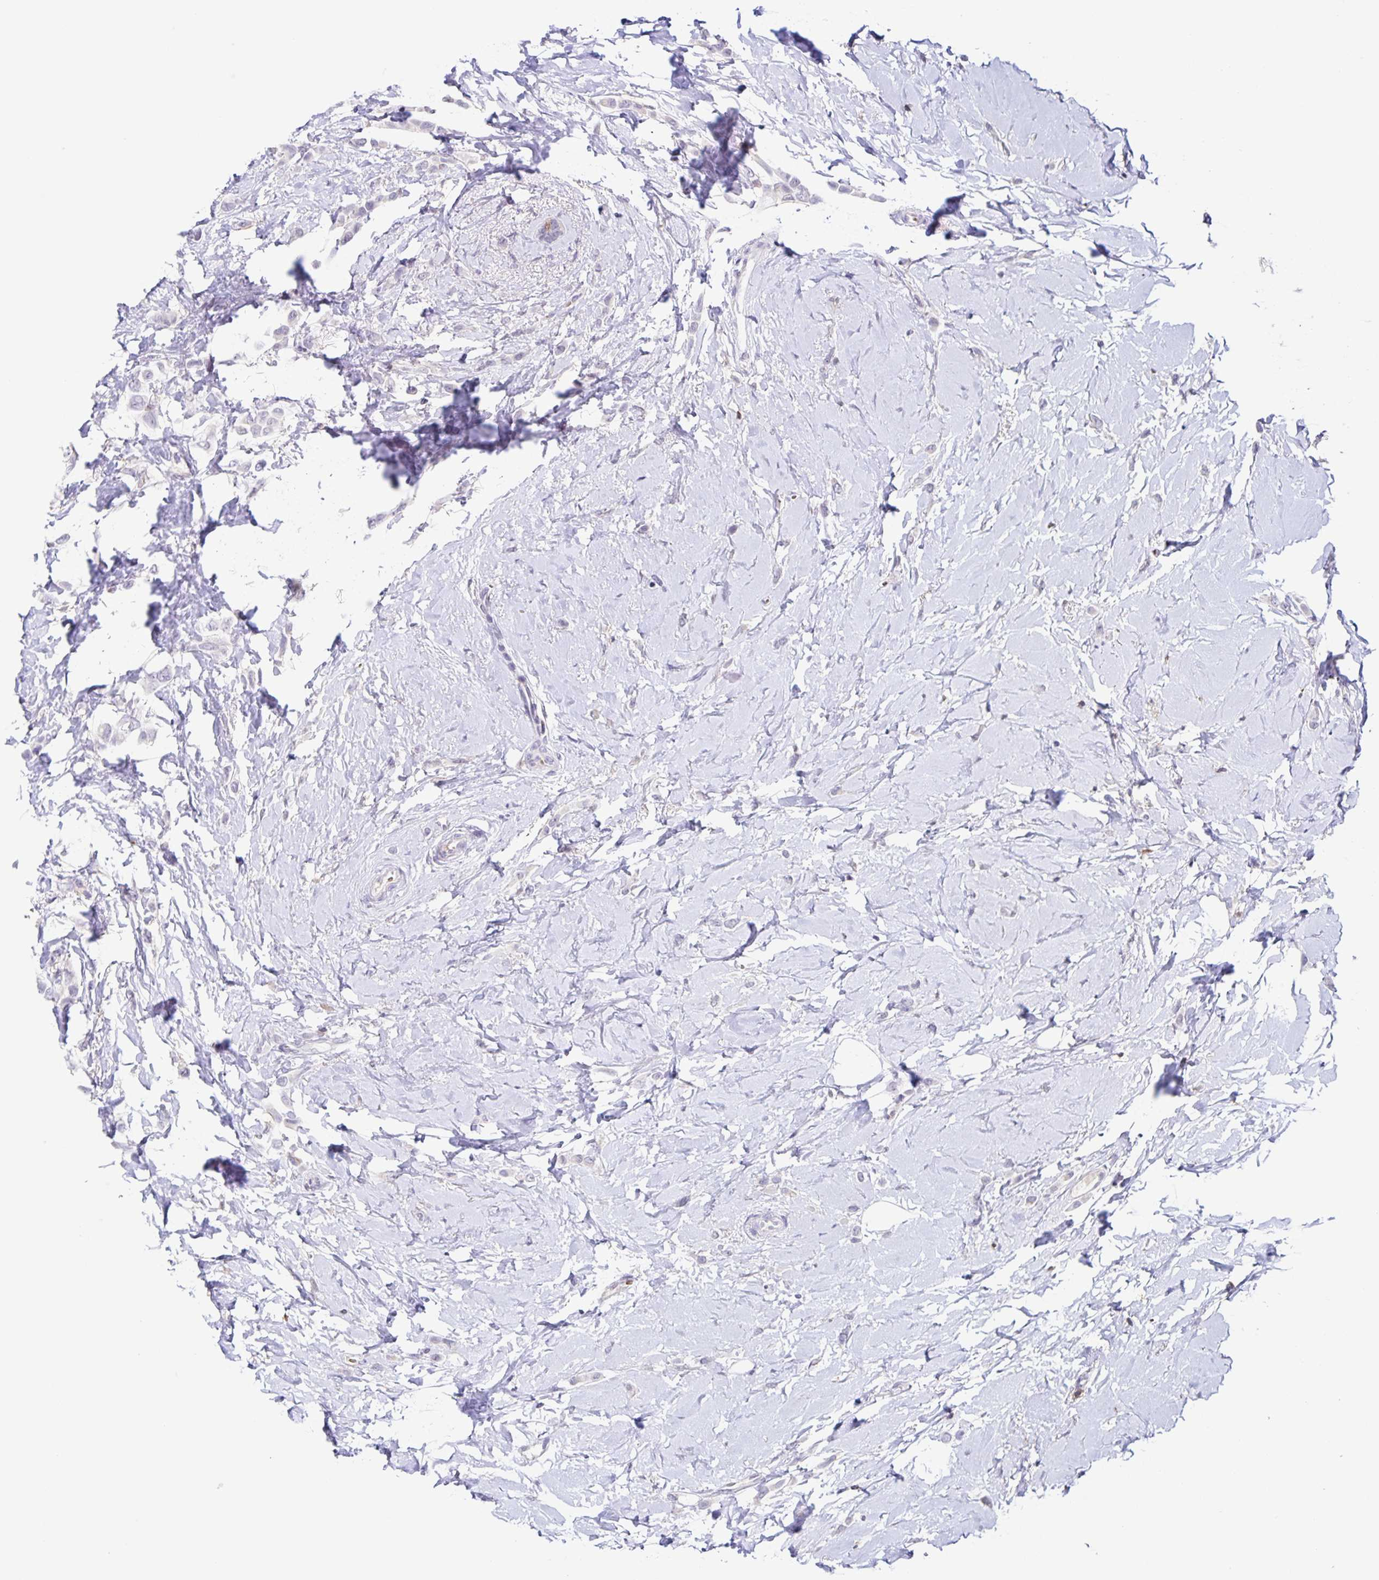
{"staining": {"intensity": "negative", "quantity": "none", "location": "none"}, "tissue": "breast cancer", "cell_type": "Tumor cells", "image_type": "cancer", "snomed": [{"axis": "morphology", "description": "Lobular carcinoma"}, {"axis": "topography", "description": "Breast"}], "caption": "Immunohistochemistry (IHC) image of human lobular carcinoma (breast) stained for a protein (brown), which displays no positivity in tumor cells.", "gene": "STPG4", "patient": {"sex": "female", "age": 66}}